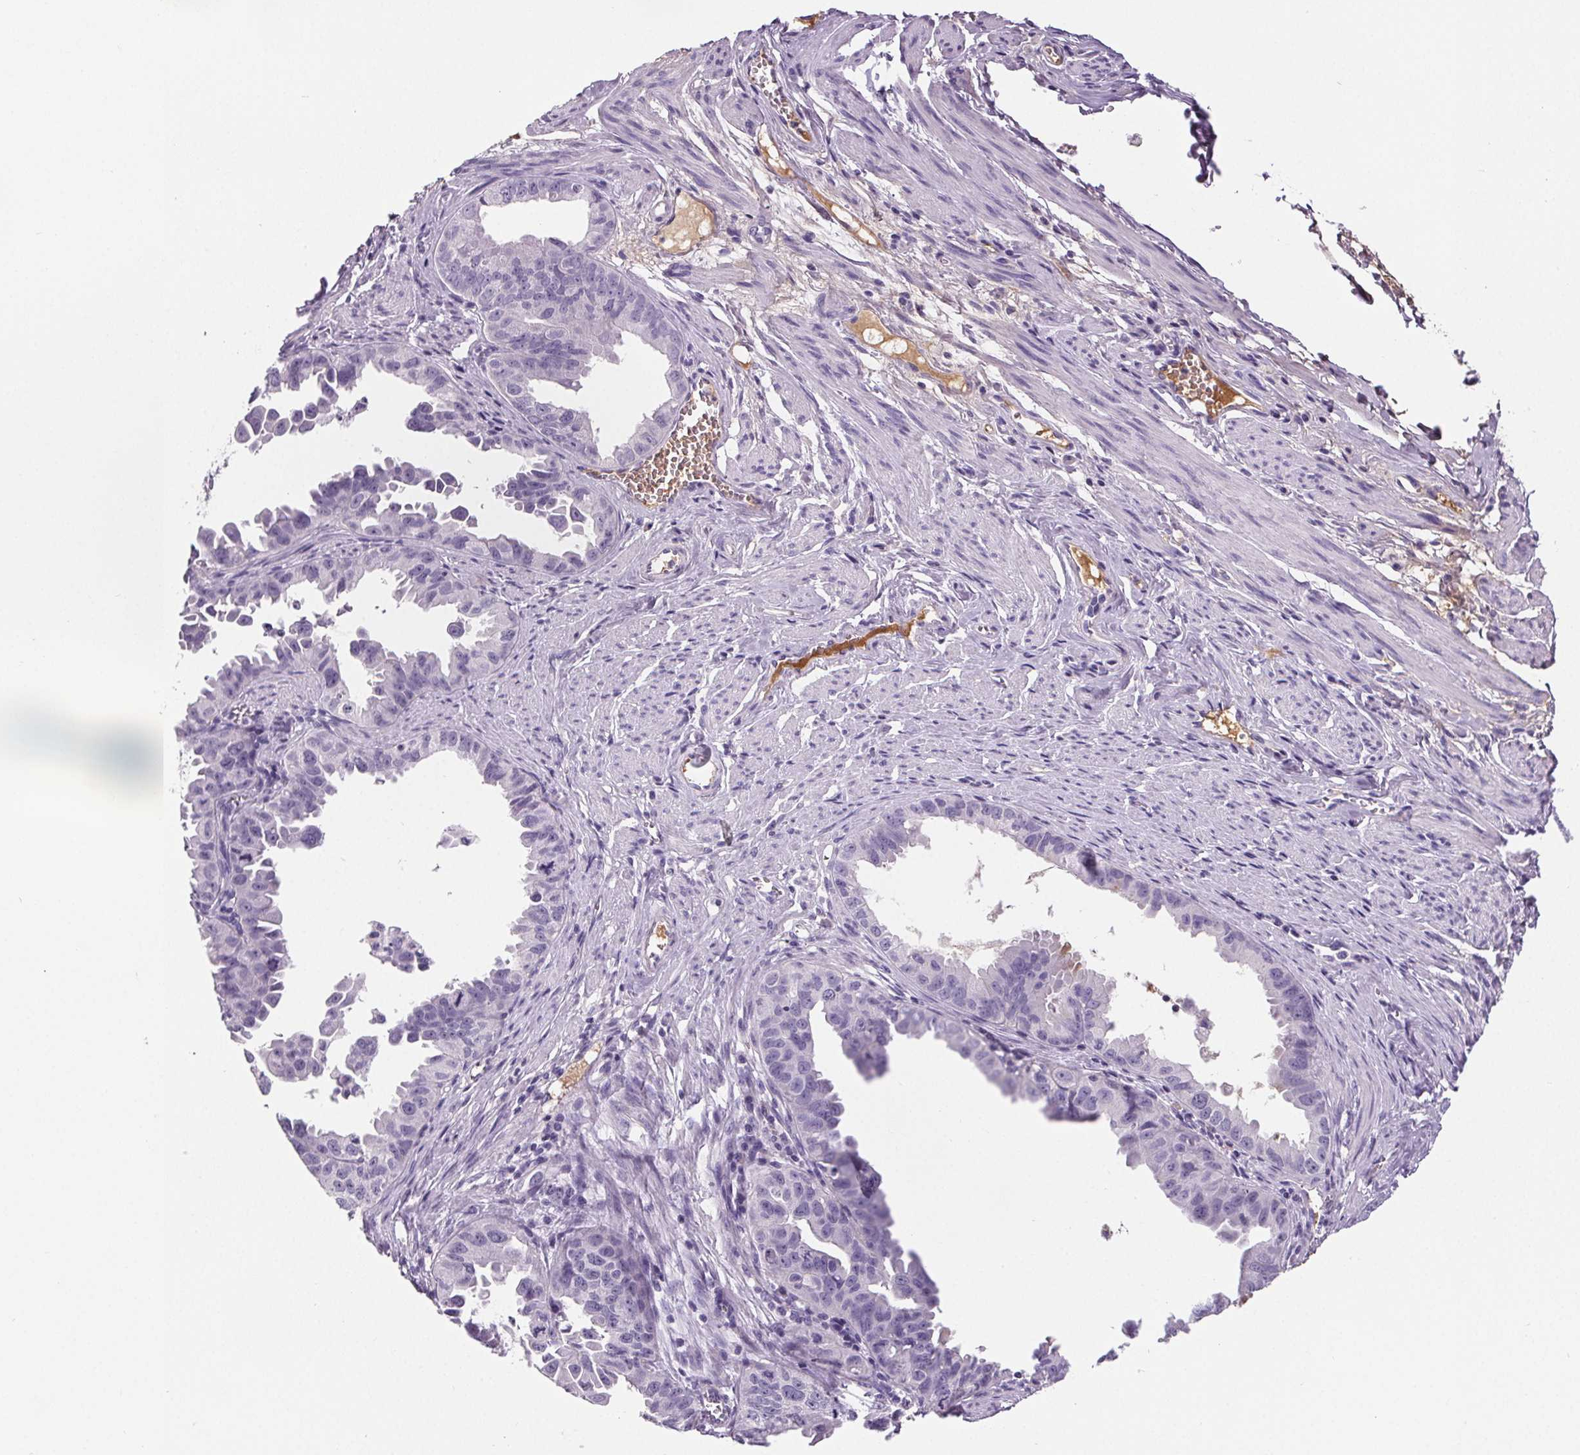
{"staining": {"intensity": "negative", "quantity": "none", "location": "none"}, "tissue": "ovarian cancer", "cell_type": "Tumor cells", "image_type": "cancer", "snomed": [{"axis": "morphology", "description": "Carcinoma, endometroid"}, {"axis": "topography", "description": "Ovary"}], "caption": "Protein analysis of ovarian cancer (endometroid carcinoma) displays no significant expression in tumor cells.", "gene": "CD5L", "patient": {"sex": "female", "age": 85}}